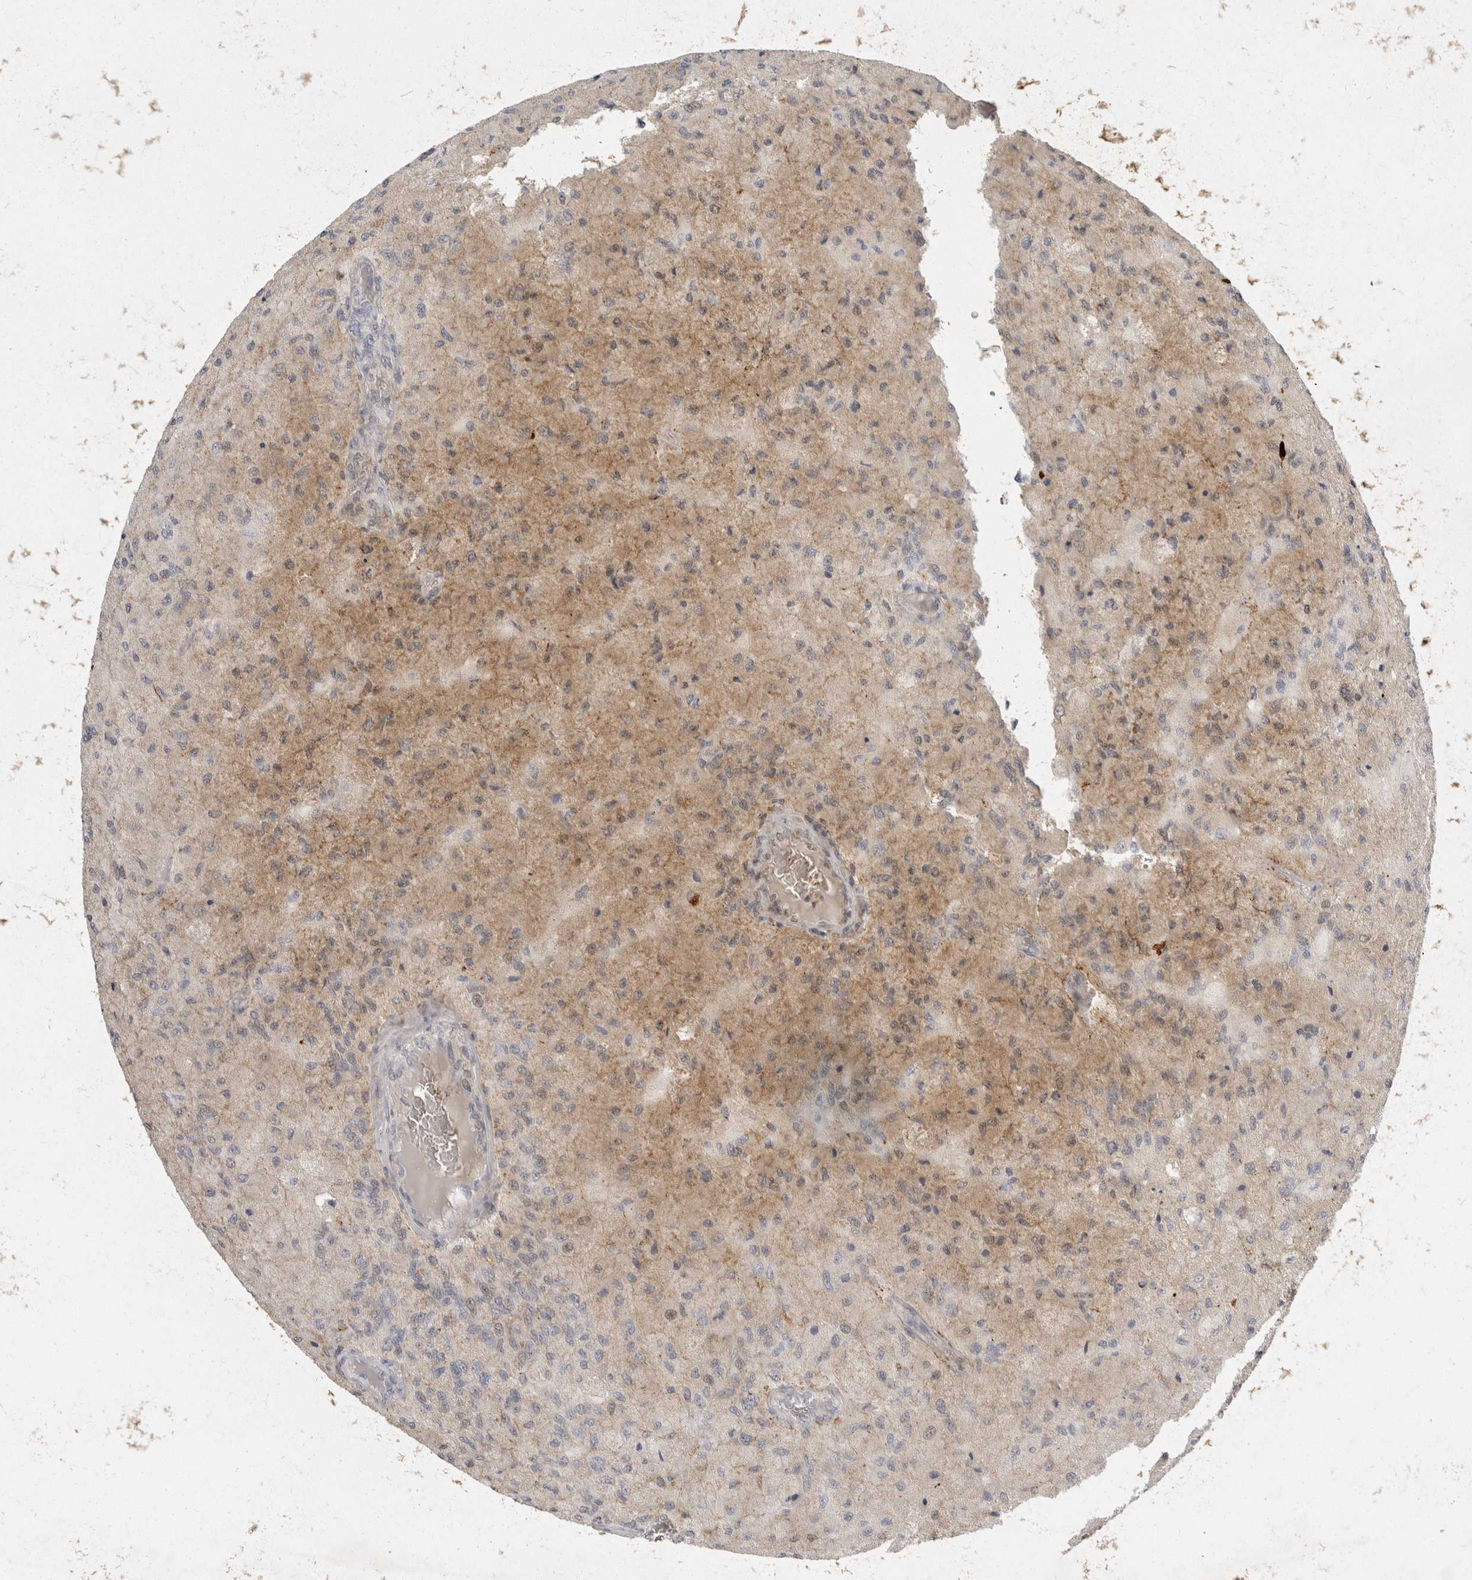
{"staining": {"intensity": "weak", "quantity": "25%-75%", "location": "cytoplasmic/membranous"}, "tissue": "glioma", "cell_type": "Tumor cells", "image_type": "cancer", "snomed": [{"axis": "morphology", "description": "Normal tissue, NOS"}, {"axis": "morphology", "description": "Glioma, malignant, High grade"}, {"axis": "topography", "description": "Cerebral cortex"}], "caption": "Glioma tissue displays weak cytoplasmic/membranous expression in about 25%-75% of tumor cells The staining is performed using DAB (3,3'-diaminobenzidine) brown chromogen to label protein expression. The nuclei are counter-stained blue using hematoxylin.", "gene": "TOM1L2", "patient": {"sex": "male", "age": 77}}